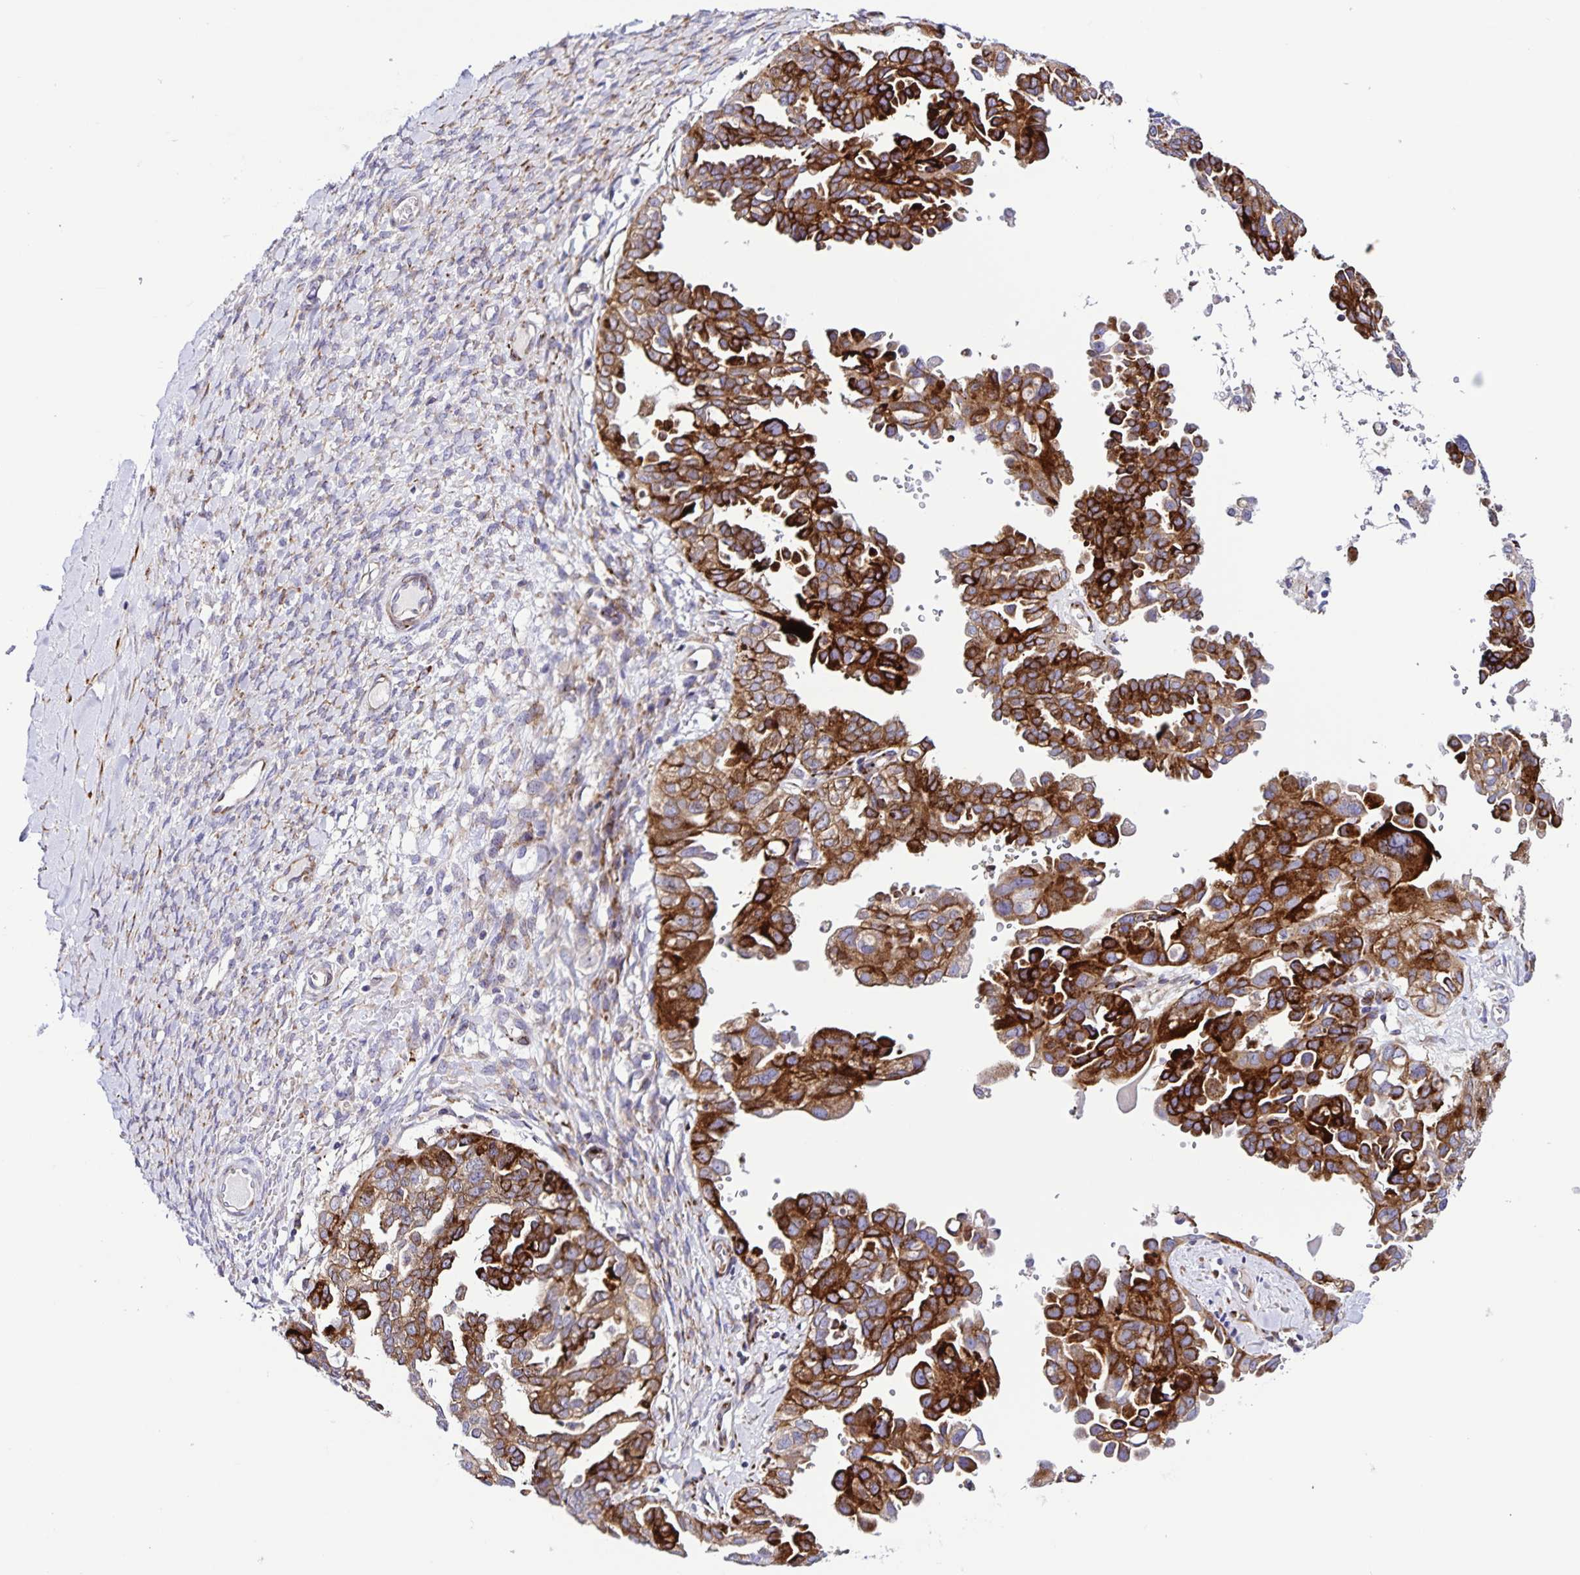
{"staining": {"intensity": "strong", "quantity": ">75%", "location": "cytoplasmic/membranous"}, "tissue": "ovarian cancer", "cell_type": "Tumor cells", "image_type": "cancer", "snomed": [{"axis": "morphology", "description": "Cystadenocarcinoma, serous, NOS"}, {"axis": "topography", "description": "Ovary"}], "caption": "Protein expression analysis of human ovarian serous cystadenocarcinoma reveals strong cytoplasmic/membranous expression in approximately >75% of tumor cells. (DAB IHC, brown staining for protein, blue staining for nuclei).", "gene": "OSBPL5", "patient": {"sex": "female", "age": 53}}